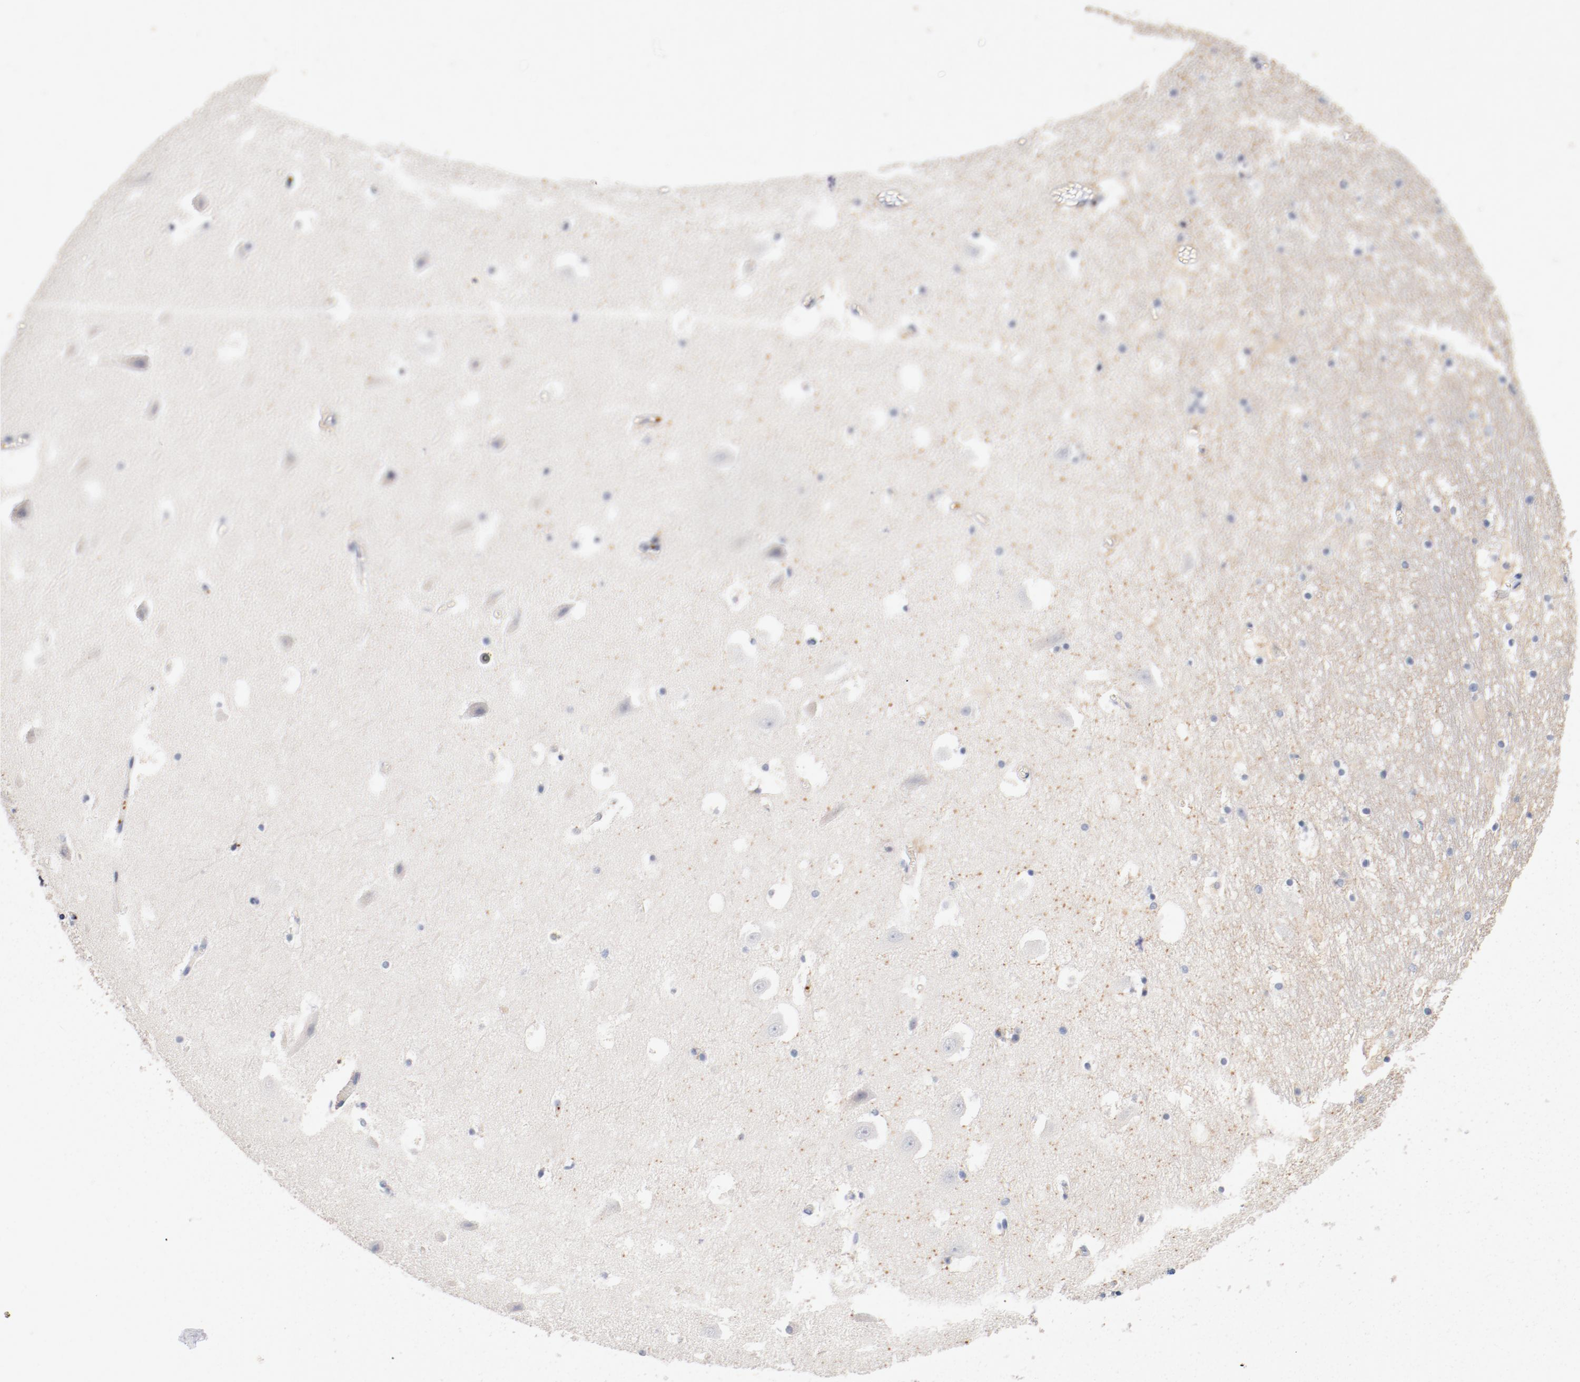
{"staining": {"intensity": "negative", "quantity": "none", "location": "none"}, "tissue": "hippocampus", "cell_type": "Glial cells", "image_type": "normal", "snomed": [{"axis": "morphology", "description": "Normal tissue, NOS"}, {"axis": "topography", "description": "Hippocampus"}], "caption": "Immunohistochemical staining of benign human hippocampus displays no significant positivity in glial cells. Brightfield microscopy of immunohistochemistry stained with DAB (3,3'-diaminobenzidine) (brown) and hematoxylin (blue), captured at high magnification.", "gene": "PIM1", "patient": {"sex": "male", "age": 45}}